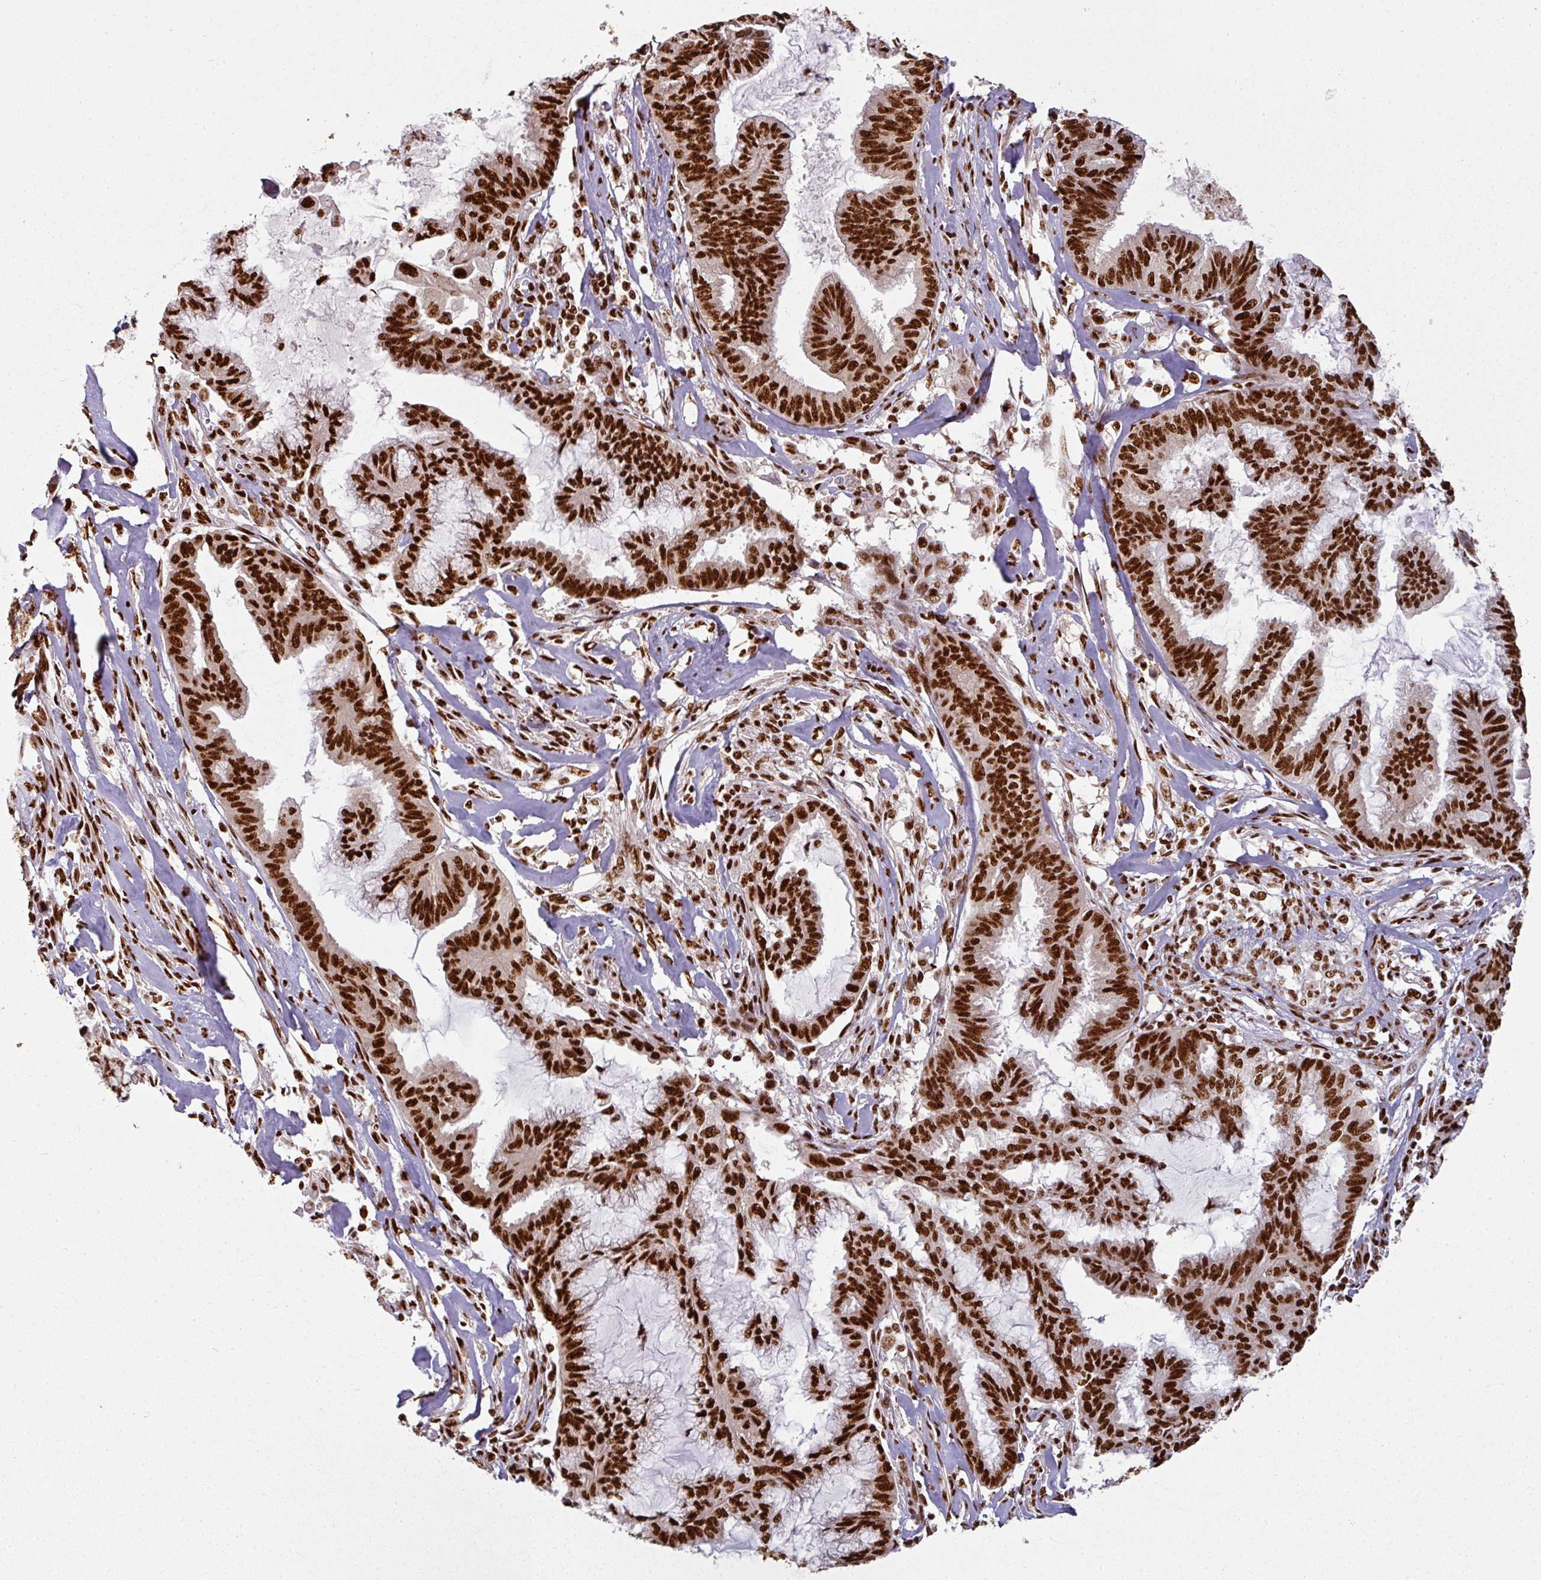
{"staining": {"intensity": "strong", "quantity": ">75%", "location": "nuclear"}, "tissue": "endometrial cancer", "cell_type": "Tumor cells", "image_type": "cancer", "snomed": [{"axis": "morphology", "description": "Adenocarcinoma, NOS"}, {"axis": "topography", "description": "Endometrium"}], "caption": "There is high levels of strong nuclear expression in tumor cells of endometrial cancer (adenocarcinoma), as demonstrated by immunohistochemical staining (brown color).", "gene": "SIK3", "patient": {"sex": "female", "age": 86}}